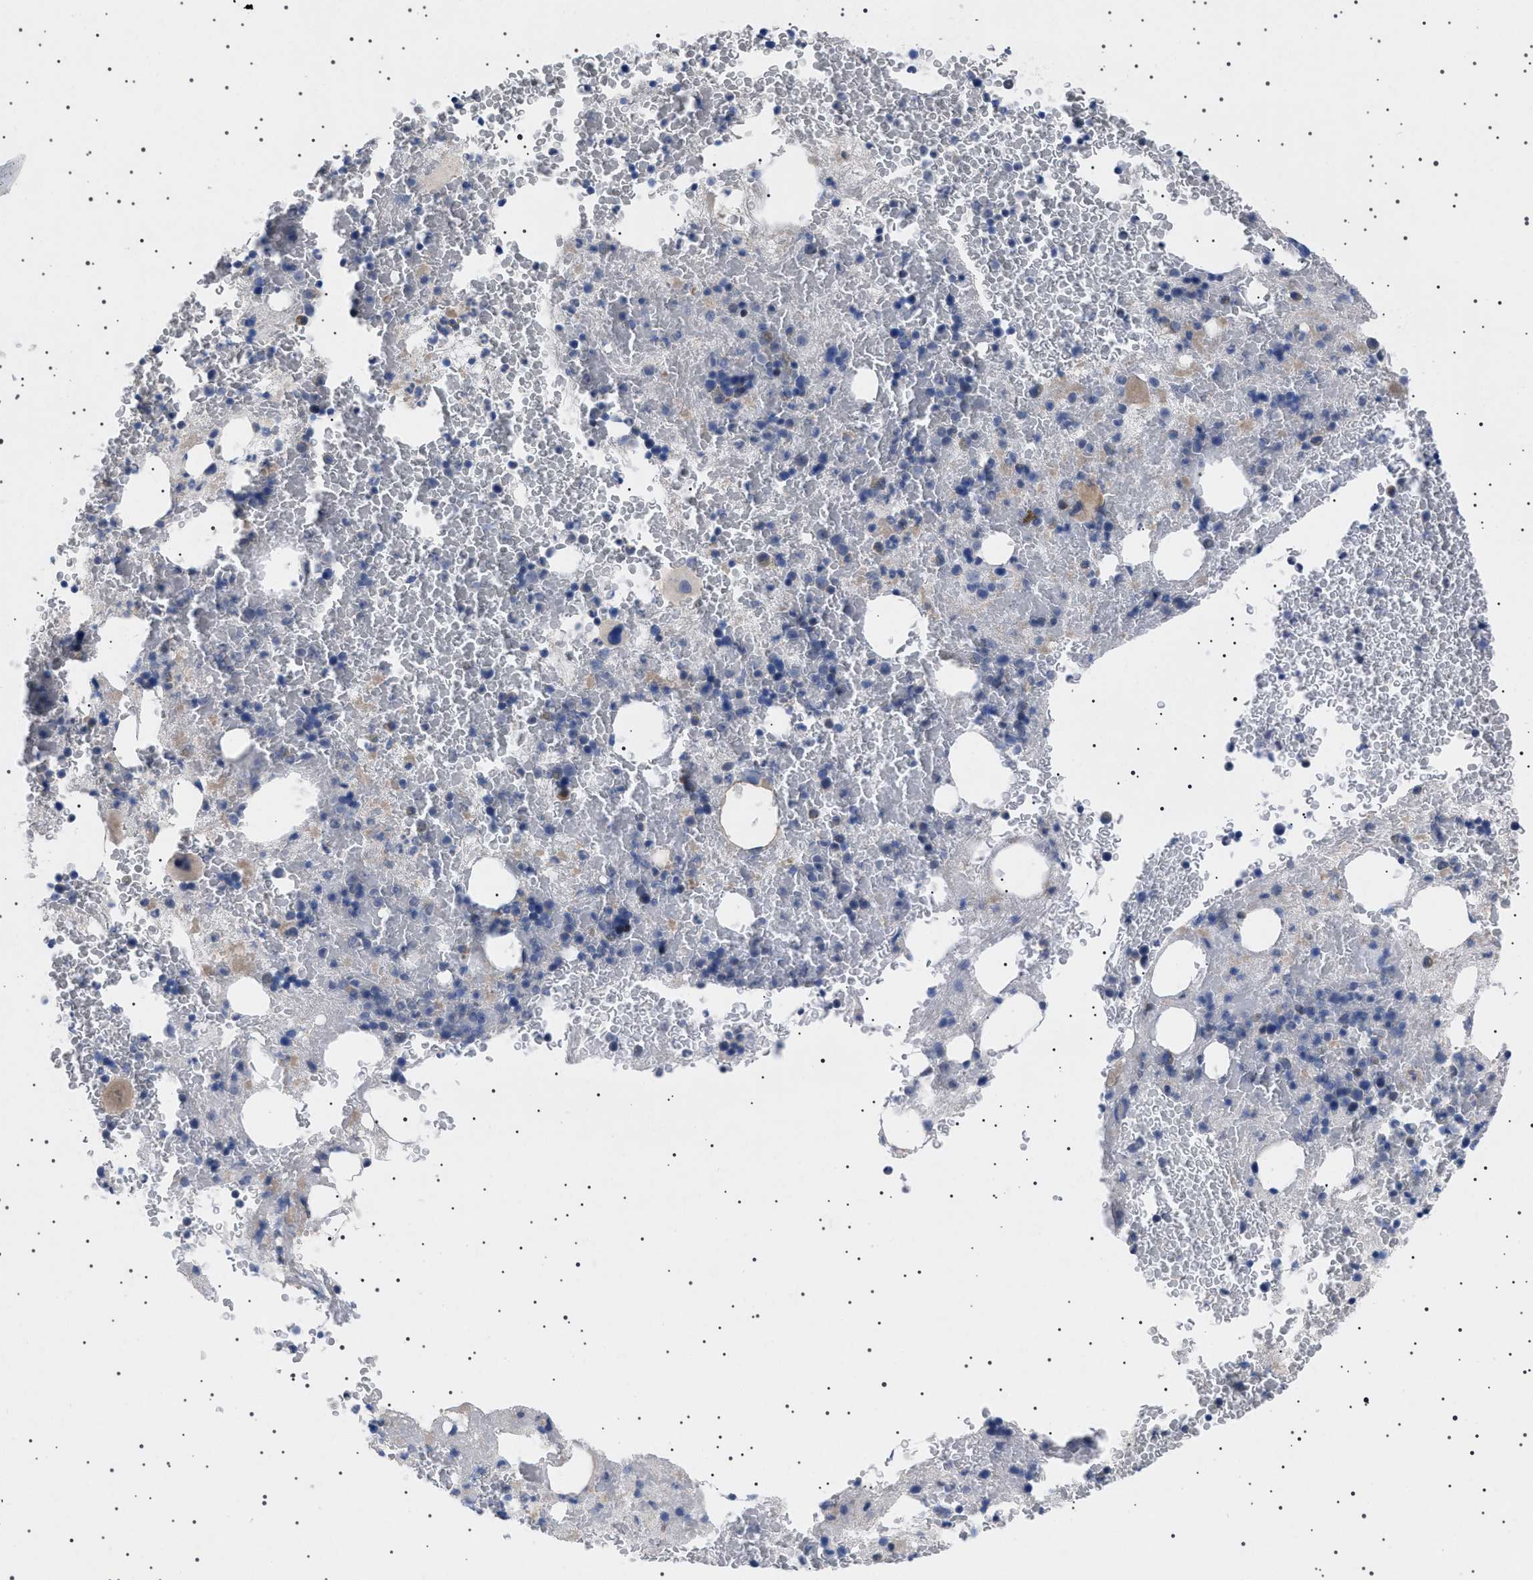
{"staining": {"intensity": "weak", "quantity": "<25%", "location": "cytoplasmic/membranous"}, "tissue": "bone marrow", "cell_type": "Hematopoietic cells", "image_type": "normal", "snomed": [{"axis": "morphology", "description": "Normal tissue, NOS"}, {"axis": "morphology", "description": "Inflammation, NOS"}, {"axis": "topography", "description": "Bone marrow"}], "caption": "Histopathology image shows no significant protein expression in hematopoietic cells of unremarkable bone marrow. The staining was performed using DAB (3,3'-diaminobenzidine) to visualize the protein expression in brown, while the nuclei were stained in blue with hematoxylin (Magnification: 20x).", "gene": "HTR1A", "patient": {"sex": "male", "age": 63}}